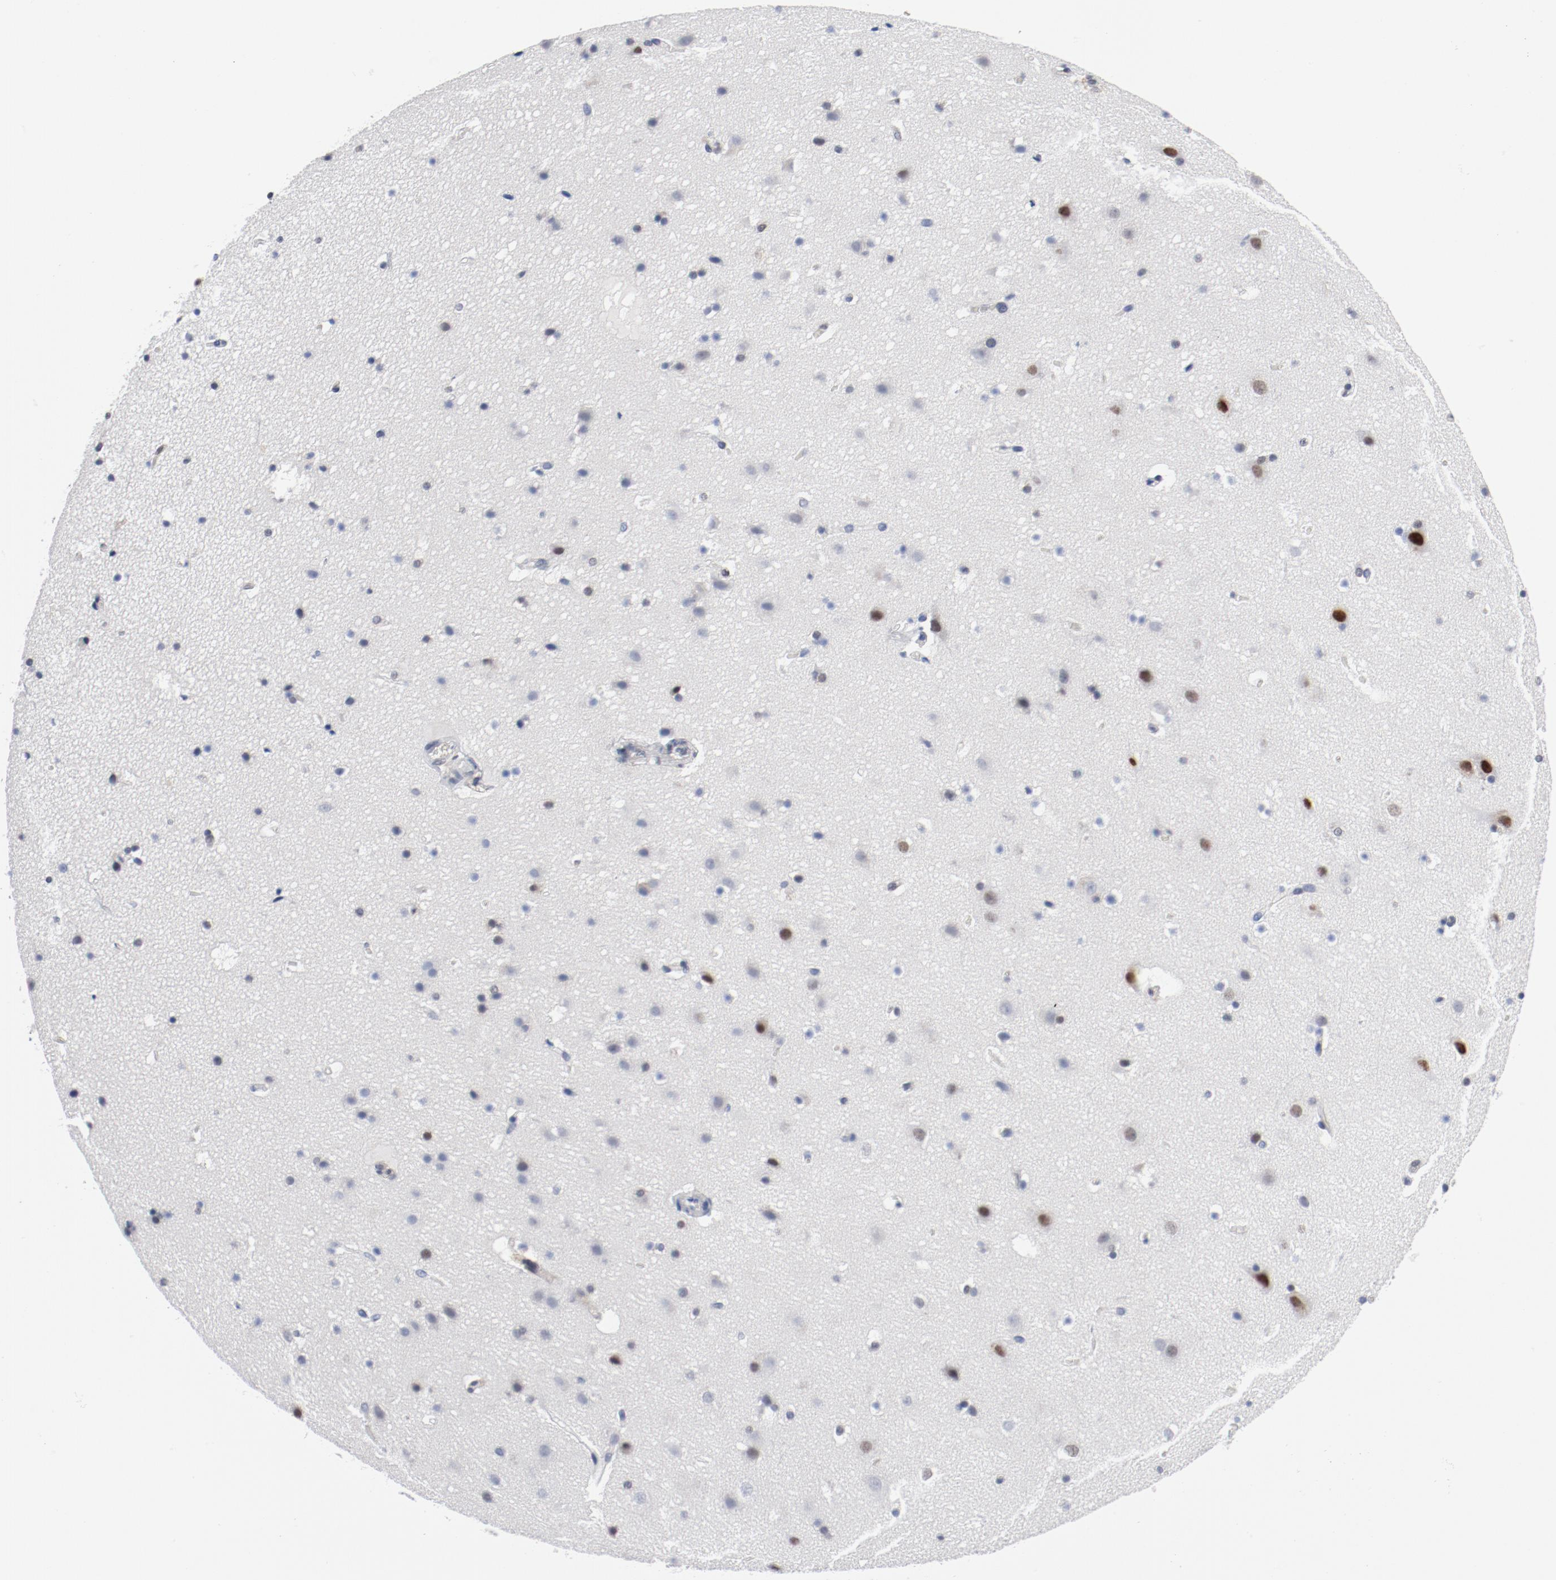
{"staining": {"intensity": "negative", "quantity": "none", "location": "none"}, "tissue": "cerebral cortex", "cell_type": "Endothelial cells", "image_type": "normal", "snomed": [{"axis": "morphology", "description": "Normal tissue, NOS"}, {"axis": "topography", "description": "Cerebral cortex"}], "caption": "DAB (3,3'-diaminobenzidine) immunohistochemical staining of benign cerebral cortex demonstrates no significant staining in endothelial cells.", "gene": "ARNT", "patient": {"sex": "male", "age": 45}}